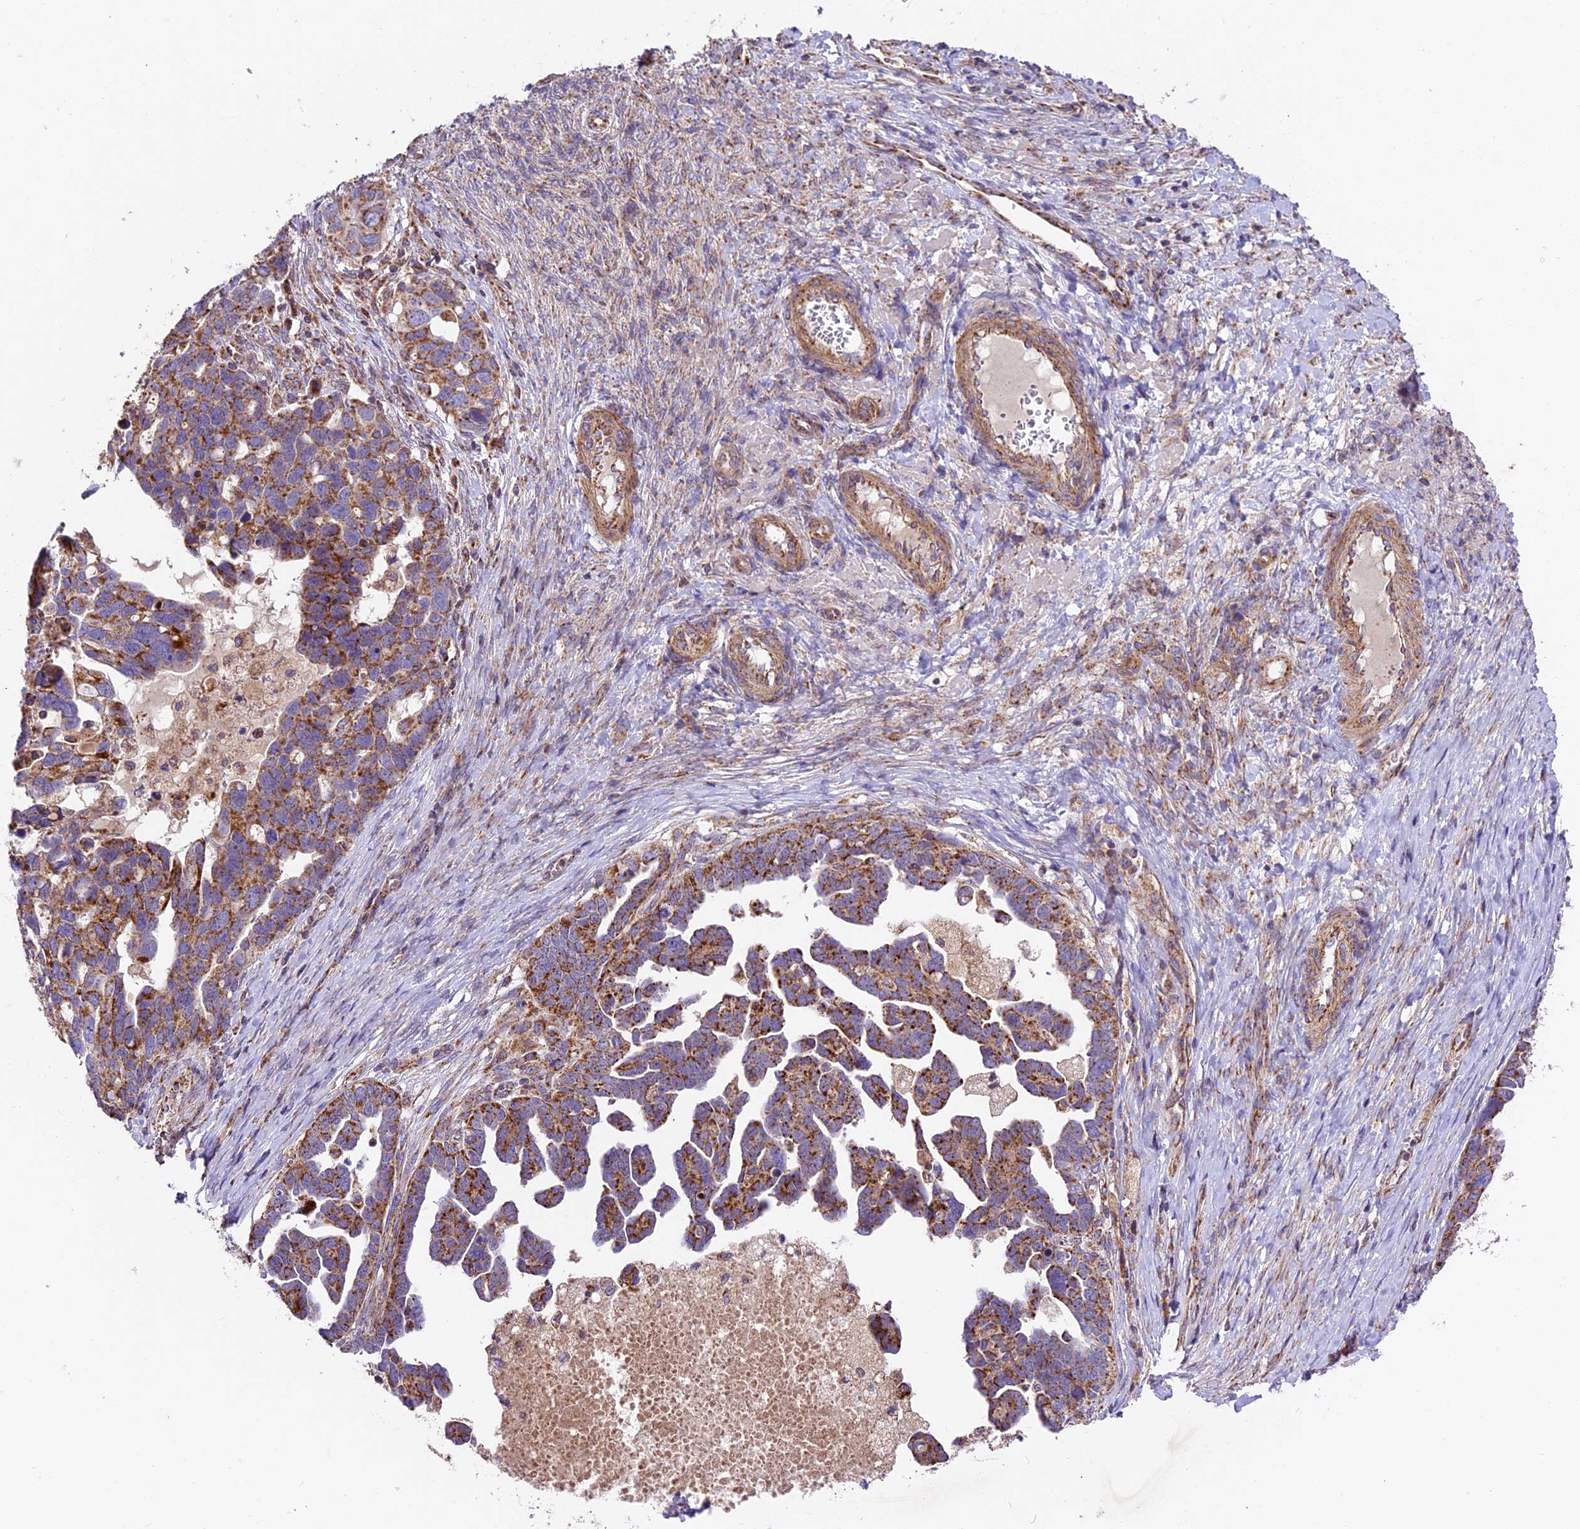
{"staining": {"intensity": "strong", "quantity": ">75%", "location": "cytoplasmic/membranous"}, "tissue": "ovarian cancer", "cell_type": "Tumor cells", "image_type": "cancer", "snomed": [{"axis": "morphology", "description": "Cystadenocarcinoma, serous, NOS"}, {"axis": "topography", "description": "Ovary"}], "caption": "Immunohistochemical staining of human serous cystadenocarcinoma (ovarian) shows strong cytoplasmic/membranous protein staining in approximately >75% of tumor cells.", "gene": "NDUFA8", "patient": {"sex": "female", "age": 54}}